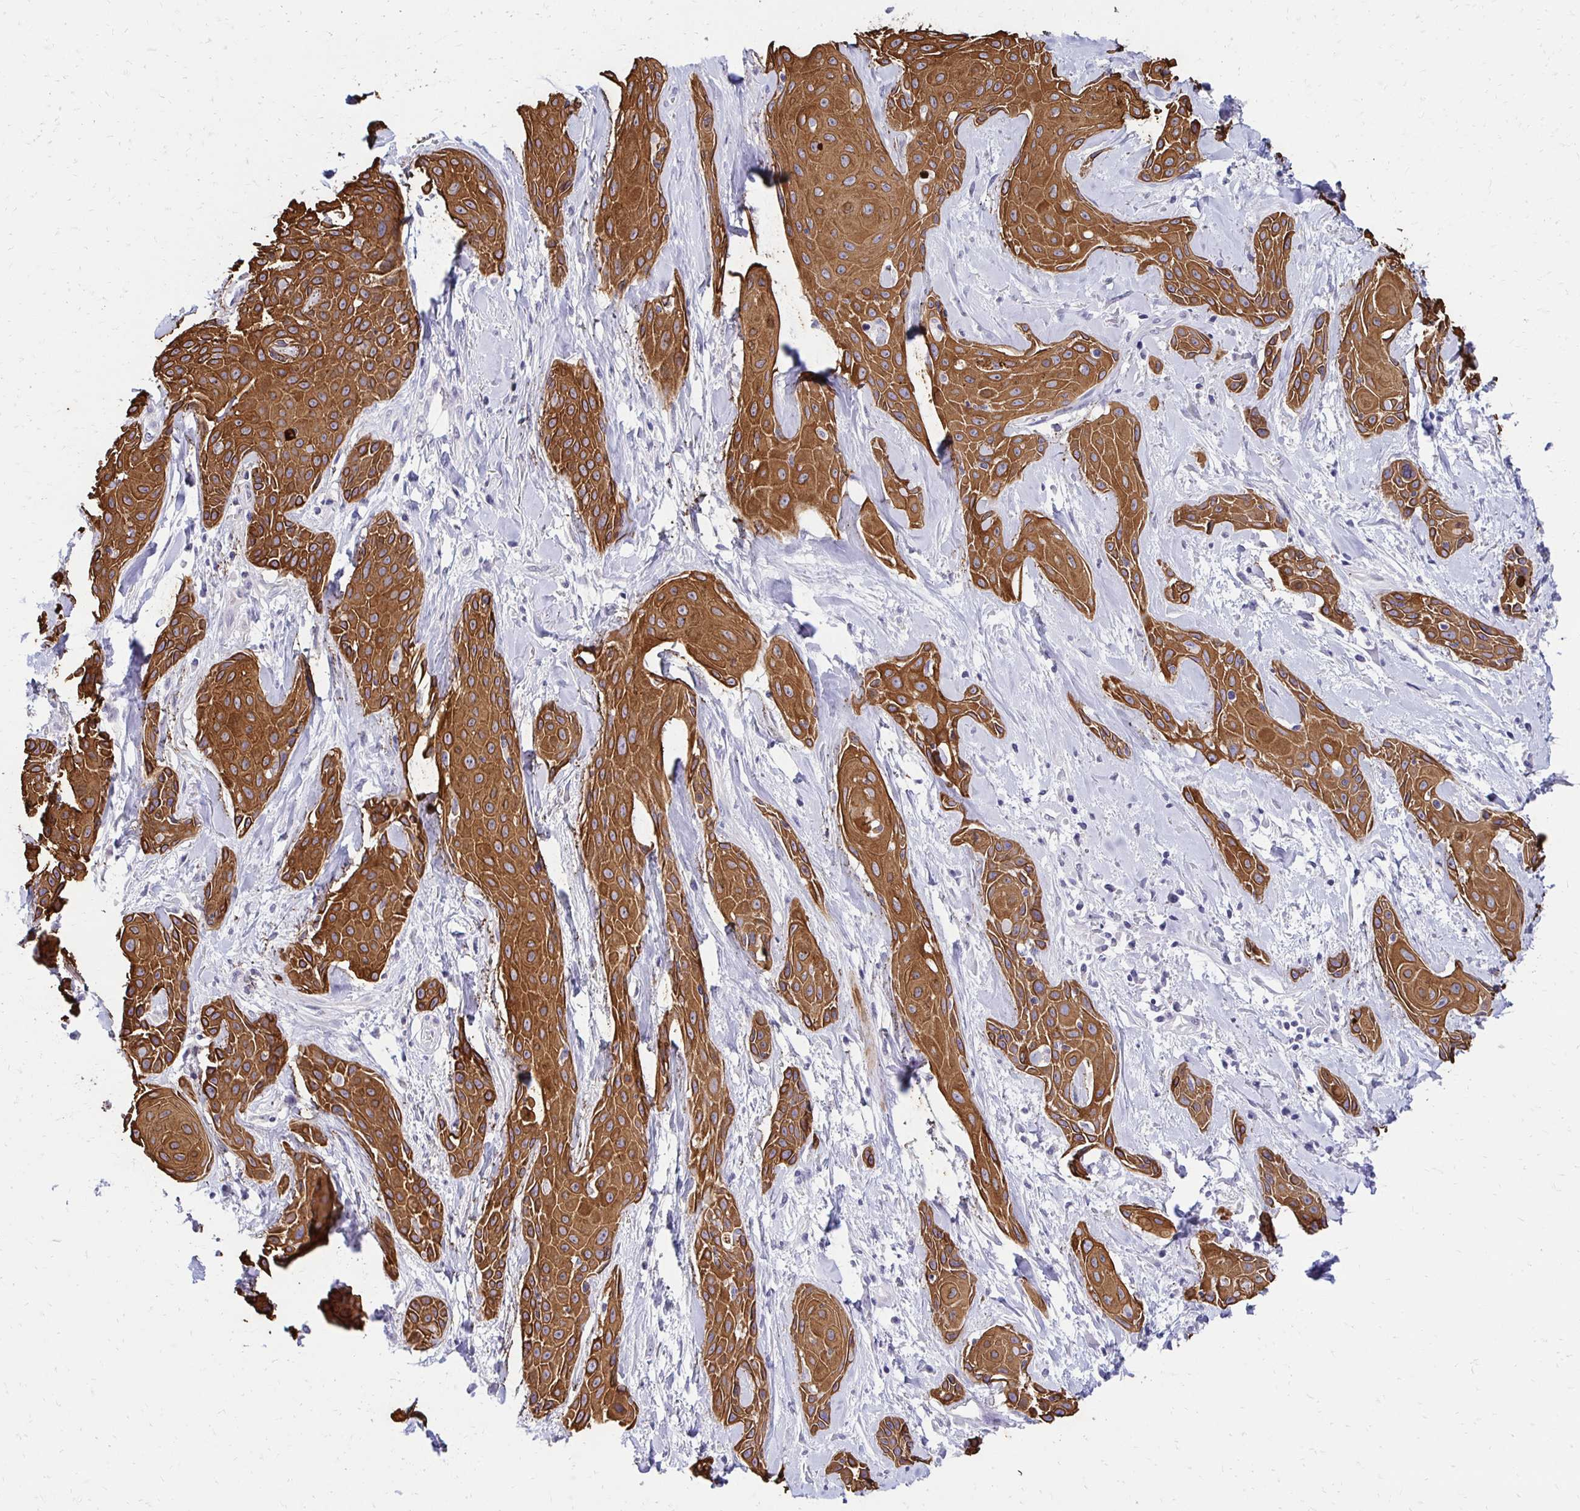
{"staining": {"intensity": "strong", "quantity": ">75%", "location": "cytoplasmic/membranous"}, "tissue": "skin cancer", "cell_type": "Tumor cells", "image_type": "cancer", "snomed": [{"axis": "morphology", "description": "Squamous cell carcinoma, NOS"}, {"axis": "topography", "description": "Skin"}, {"axis": "topography", "description": "Anal"}], "caption": "The immunohistochemical stain labels strong cytoplasmic/membranous staining in tumor cells of skin cancer tissue.", "gene": "C1QTNF2", "patient": {"sex": "male", "age": 64}}